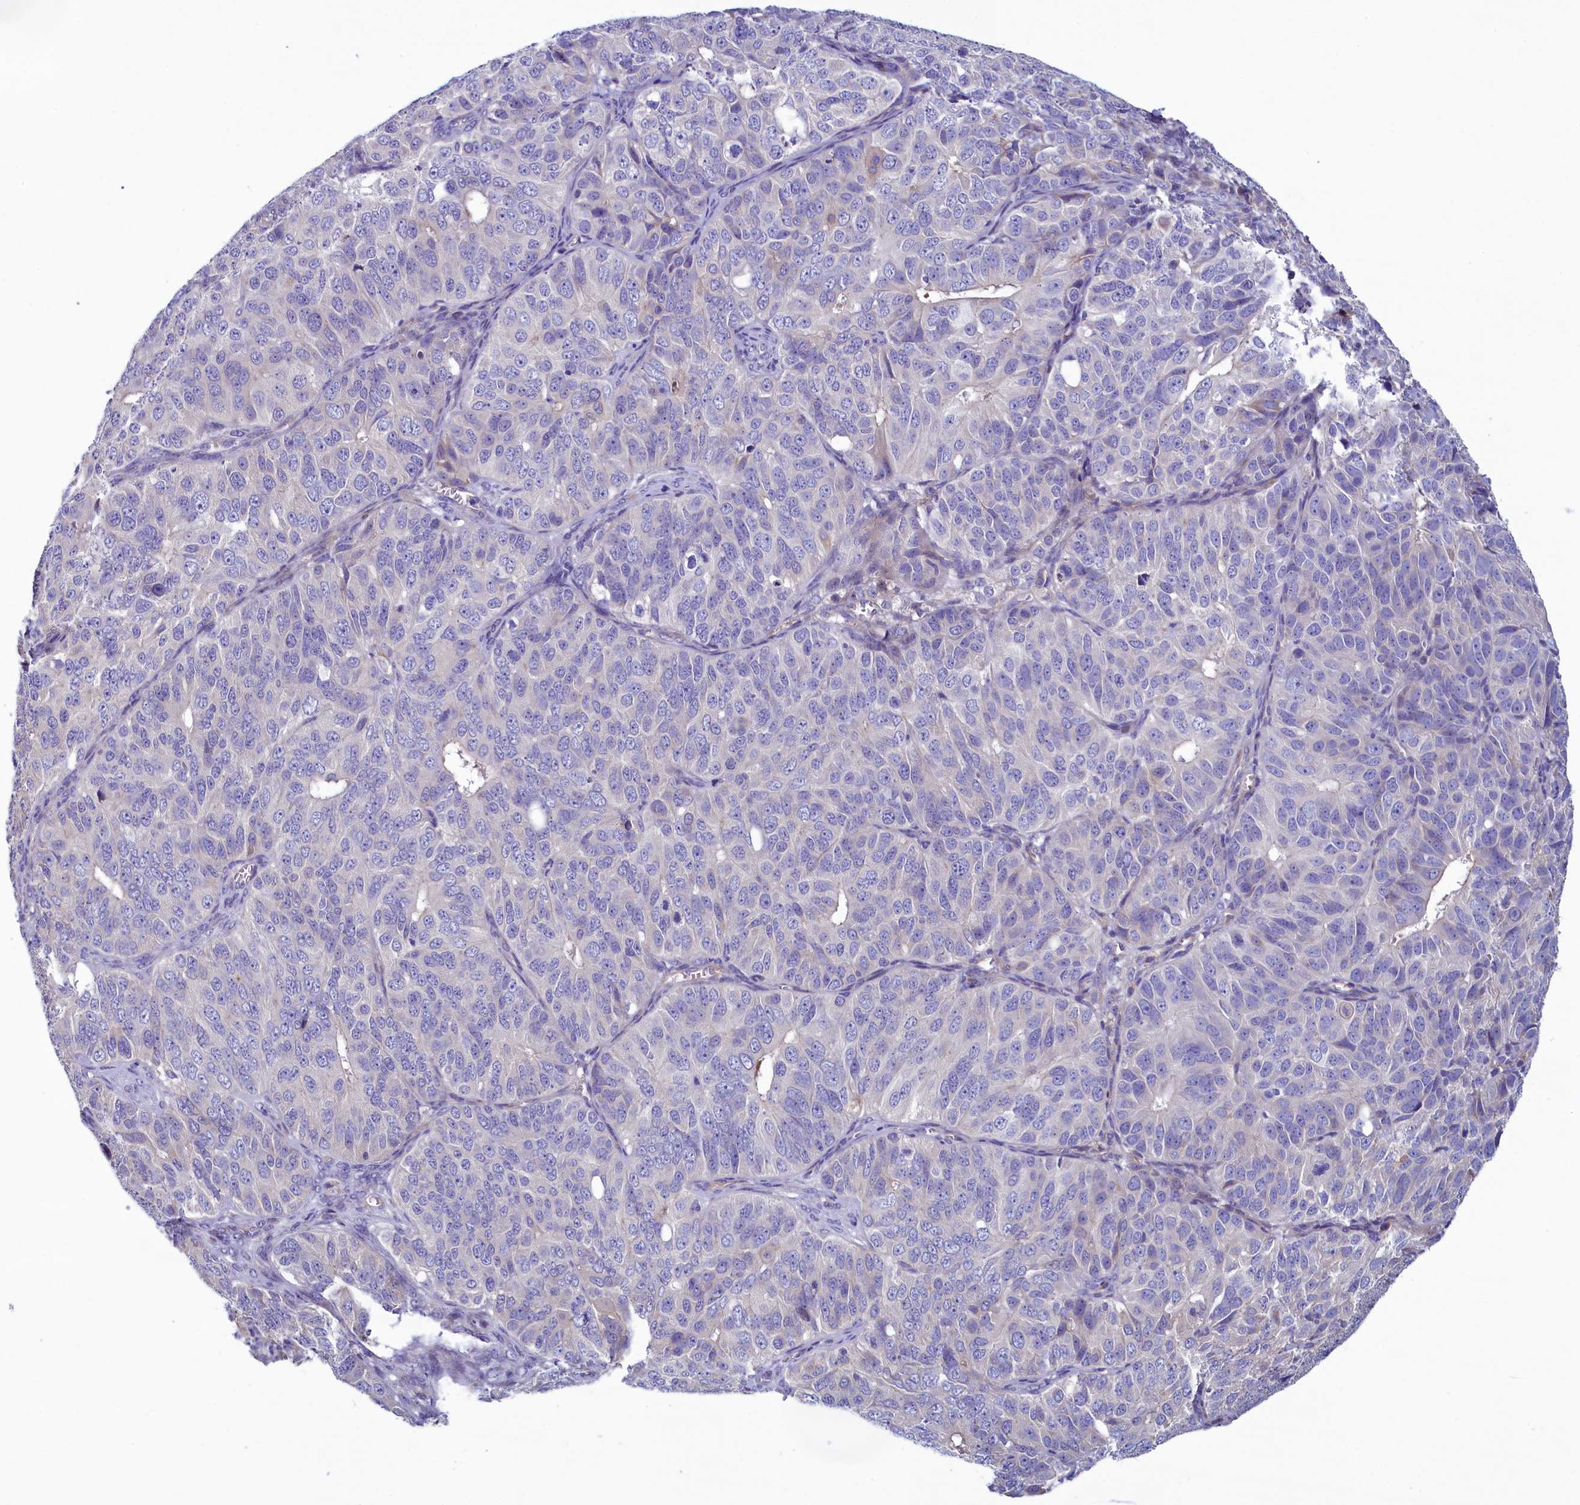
{"staining": {"intensity": "negative", "quantity": "none", "location": "none"}, "tissue": "ovarian cancer", "cell_type": "Tumor cells", "image_type": "cancer", "snomed": [{"axis": "morphology", "description": "Carcinoma, endometroid"}, {"axis": "topography", "description": "Ovary"}], "caption": "DAB immunohistochemical staining of human endometroid carcinoma (ovarian) shows no significant expression in tumor cells. (Stains: DAB immunohistochemistry (IHC) with hematoxylin counter stain, Microscopy: brightfield microscopy at high magnification).", "gene": "KRBOX5", "patient": {"sex": "female", "age": 51}}